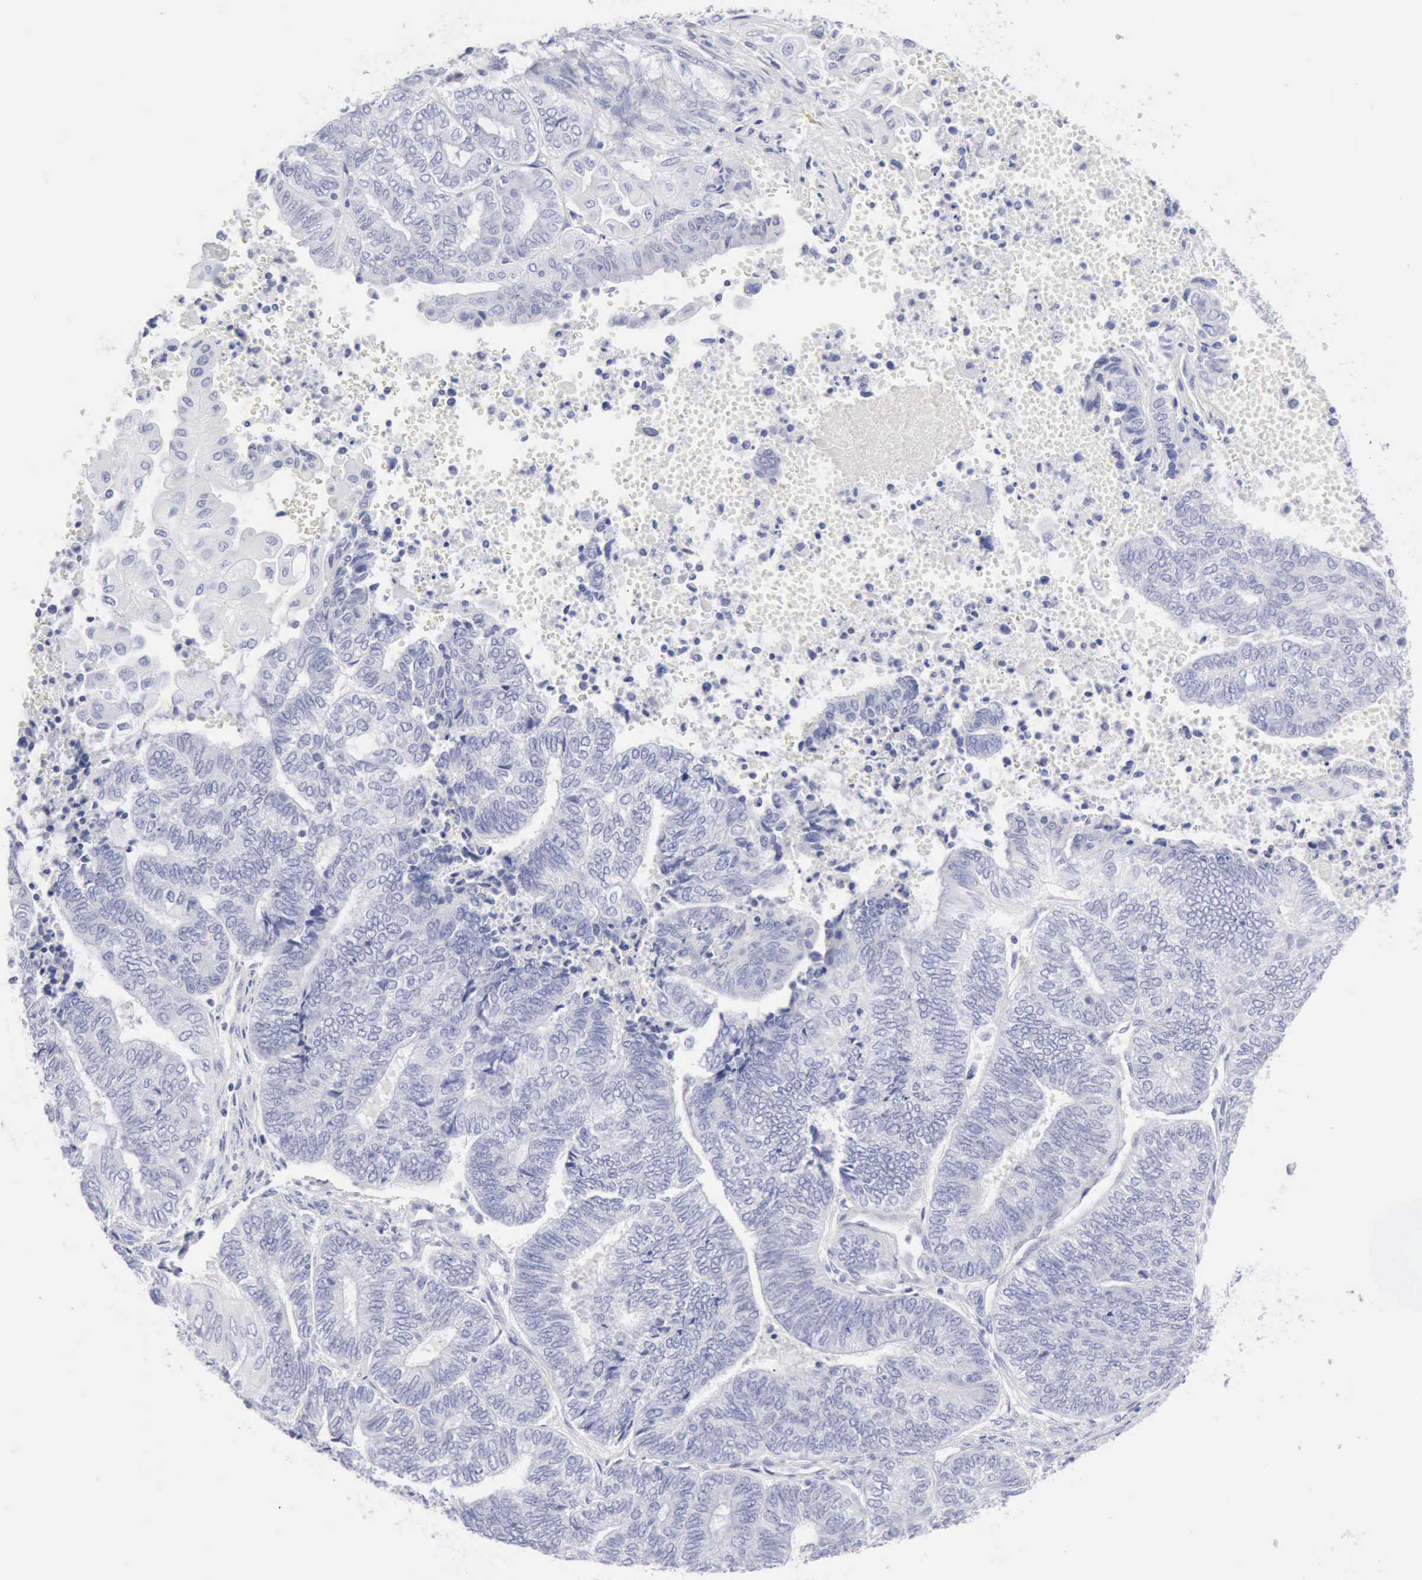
{"staining": {"intensity": "negative", "quantity": "none", "location": "none"}, "tissue": "endometrial cancer", "cell_type": "Tumor cells", "image_type": "cancer", "snomed": [{"axis": "morphology", "description": "Adenocarcinoma, NOS"}, {"axis": "topography", "description": "Uterus"}, {"axis": "topography", "description": "Endometrium"}], "caption": "The image shows no staining of tumor cells in endometrial adenocarcinoma. (Stains: DAB (3,3'-diaminobenzidine) immunohistochemistry with hematoxylin counter stain, Microscopy: brightfield microscopy at high magnification).", "gene": "KRT10", "patient": {"sex": "female", "age": 70}}